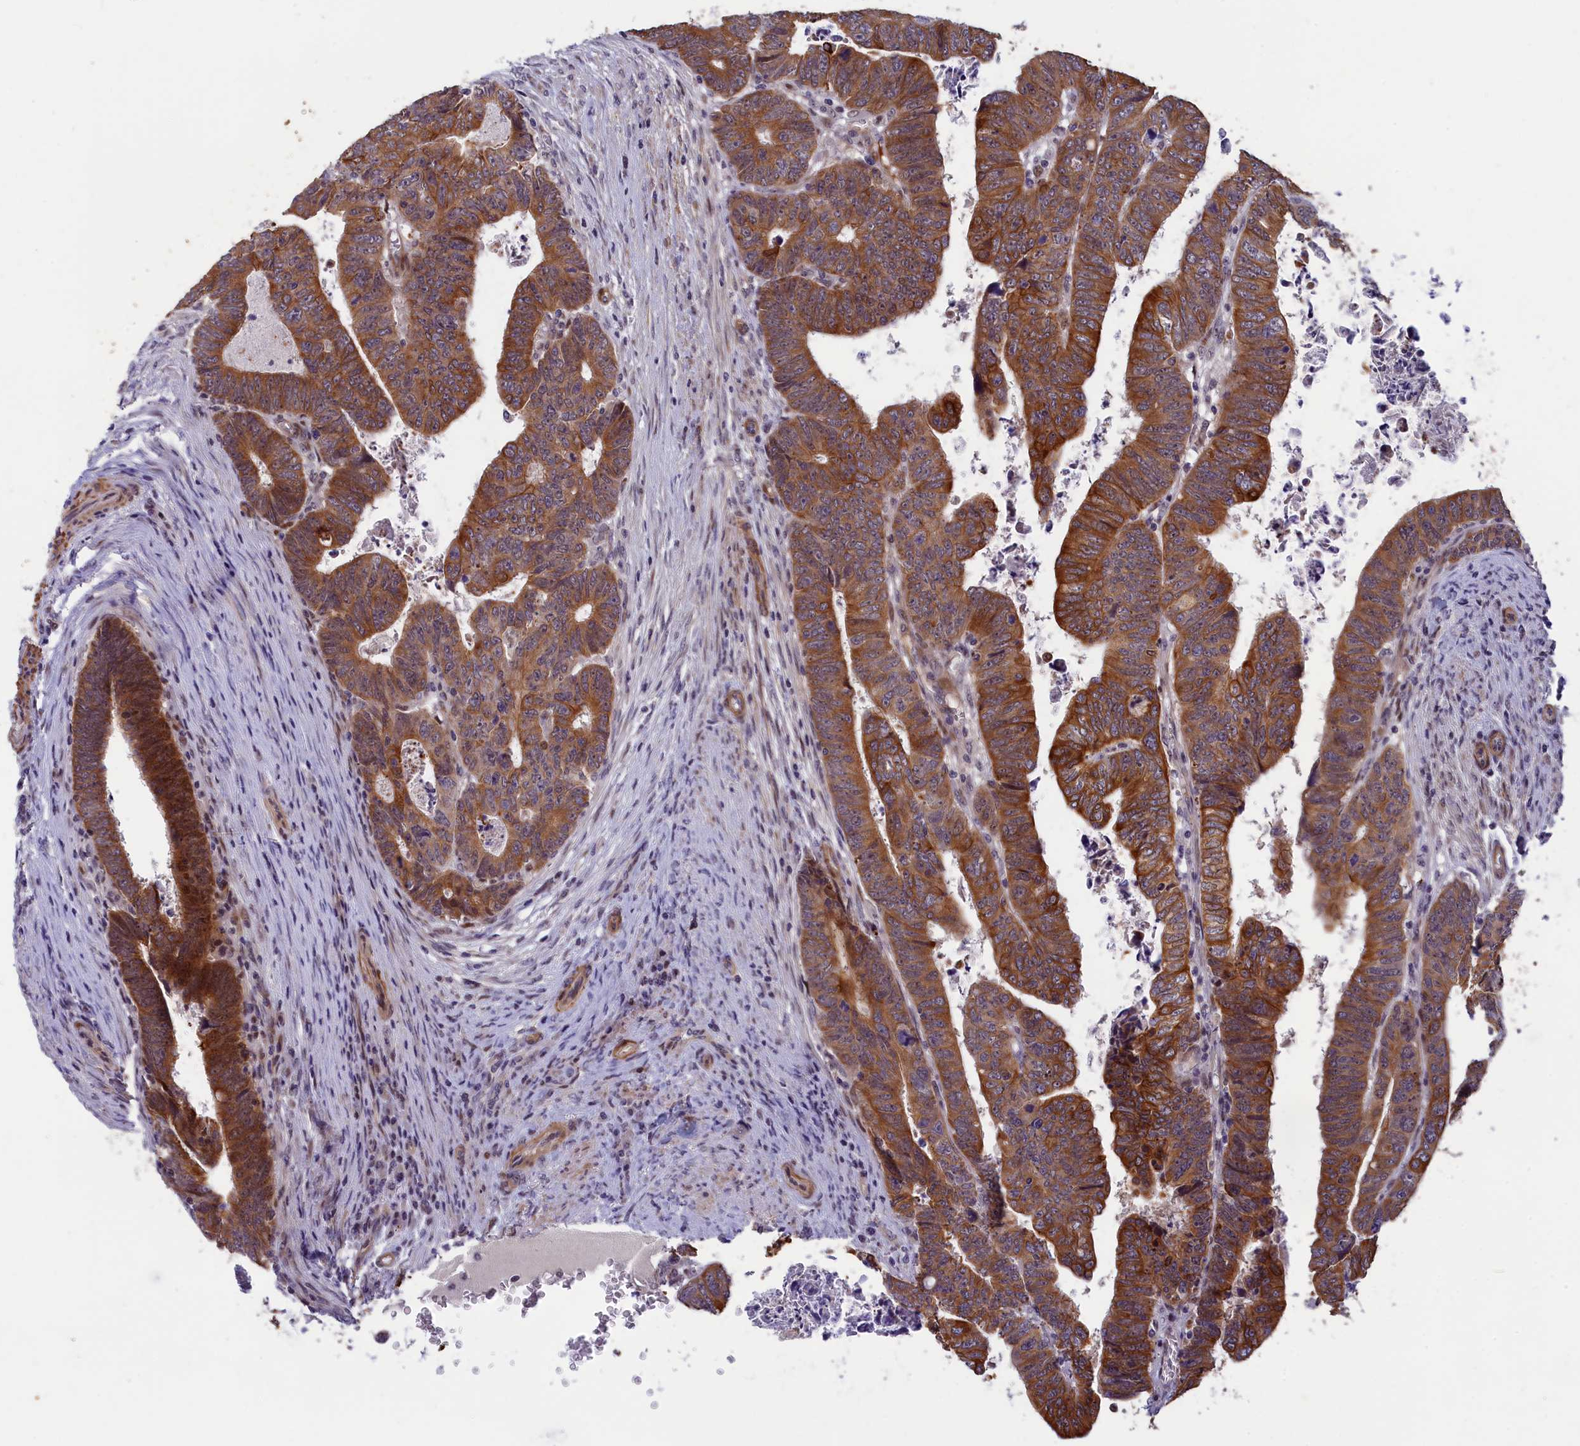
{"staining": {"intensity": "strong", "quantity": ">75%", "location": "cytoplasmic/membranous"}, "tissue": "colorectal cancer", "cell_type": "Tumor cells", "image_type": "cancer", "snomed": [{"axis": "morphology", "description": "Normal tissue, NOS"}, {"axis": "morphology", "description": "Adenocarcinoma, NOS"}, {"axis": "topography", "description": "Rectum"}], "caption": "This is a histology image of IHC staining of adenocarcinoma (colorectal), which shows strong expression in the cytoplasmic/membranous of tumor cells.", "gene": "ANKRD34B", "patient": {"sex": "female", "age": 65}}